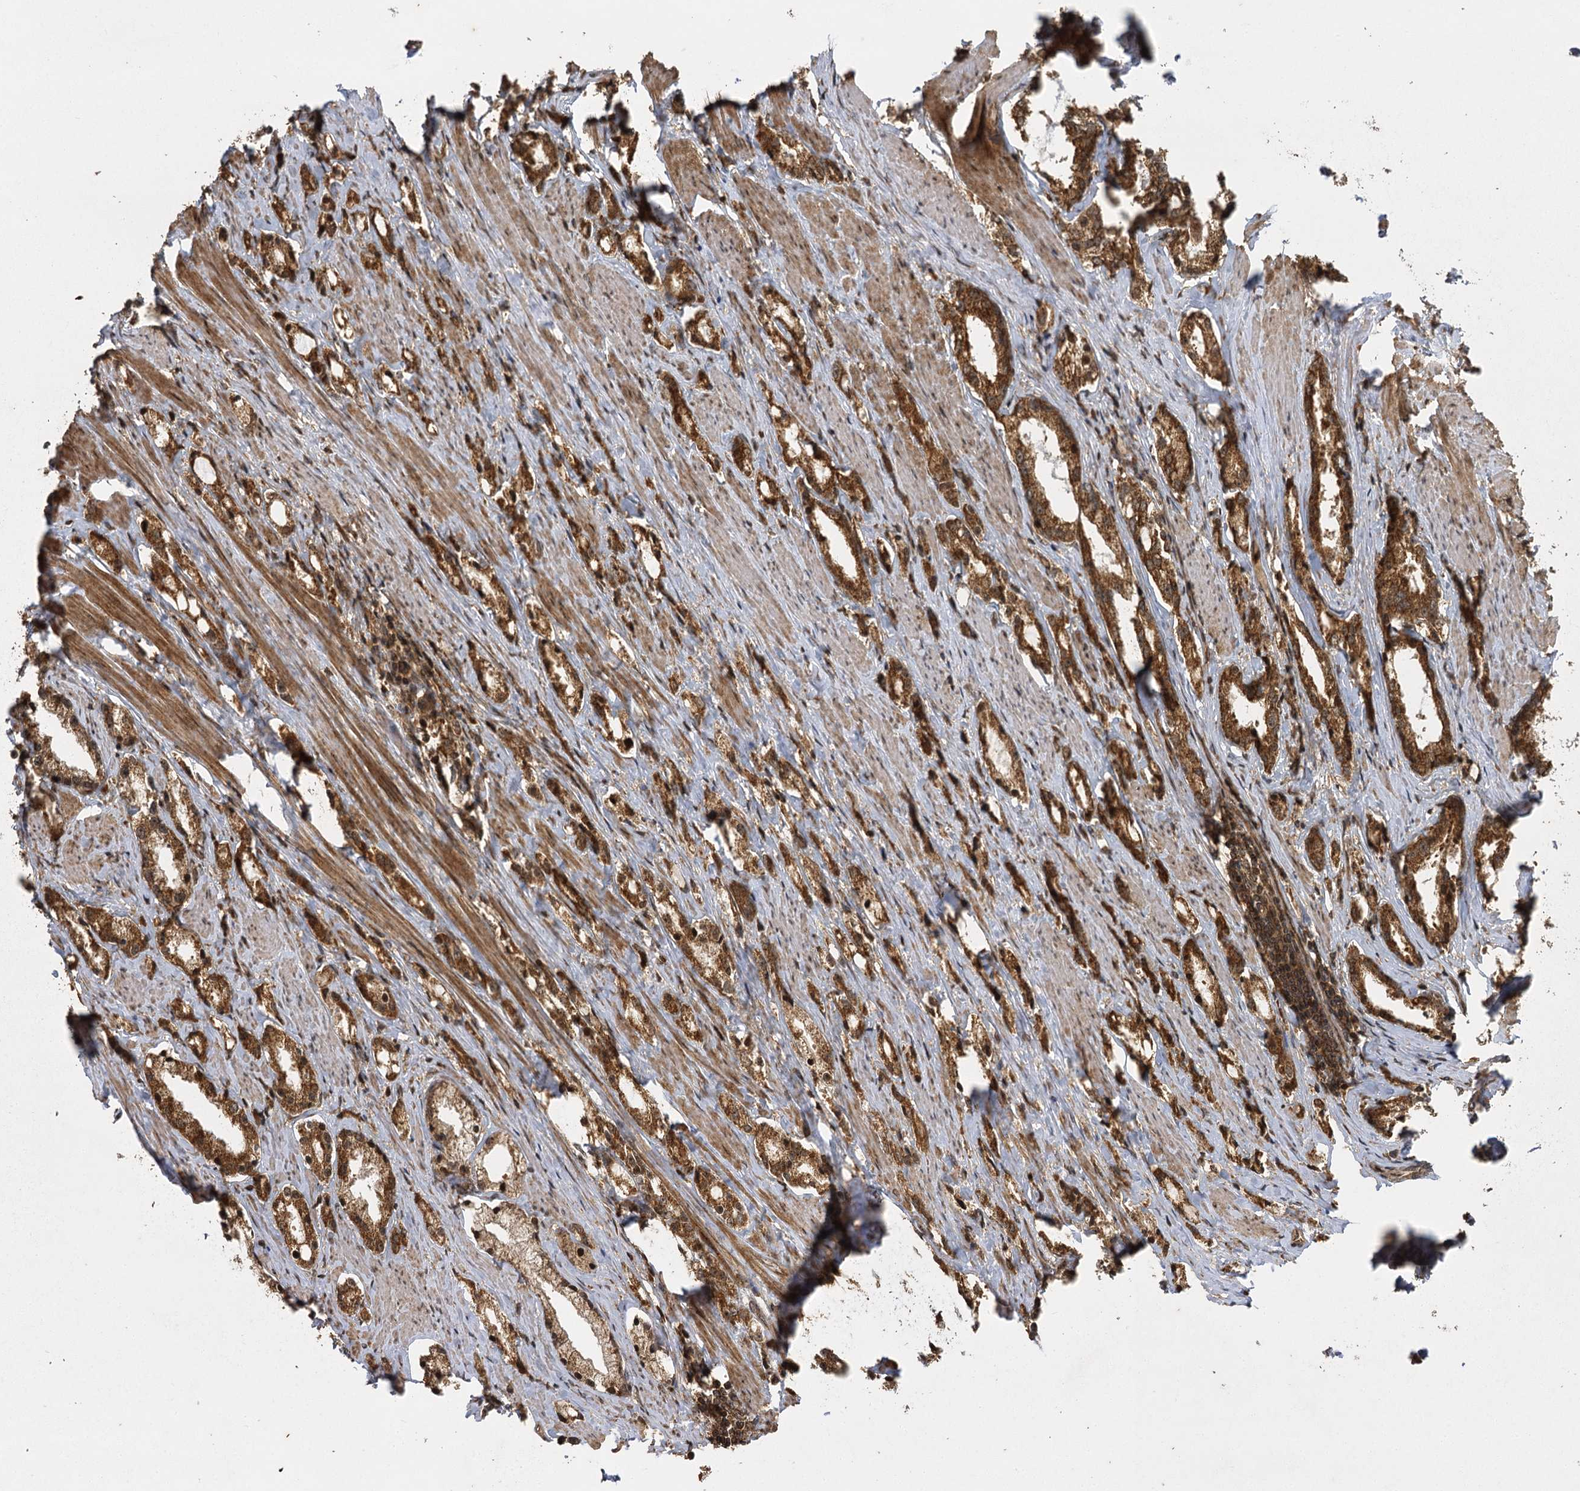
{"staining": {"intensity": "strong", "quantity": ">75%", "location": "cytoplasmic/membranous,nuclear"}, "tissue": "prostate cancer", "cell_type": "Tumor cells", "image_type": "cancer", "snomed": [{"axis": "morphology", "description": "Adenocarcinoma, High grade"}, {"axis": "topography", "description": "Prostate"}], "caption": "Protein analysis of prostate cancer tissue shows strong cytoplasmic/membranous and nuclear expression in approximately >75% of tumor cells.", "gene": "IL11RA", "patient": {"sex": "male", "age": 66}}